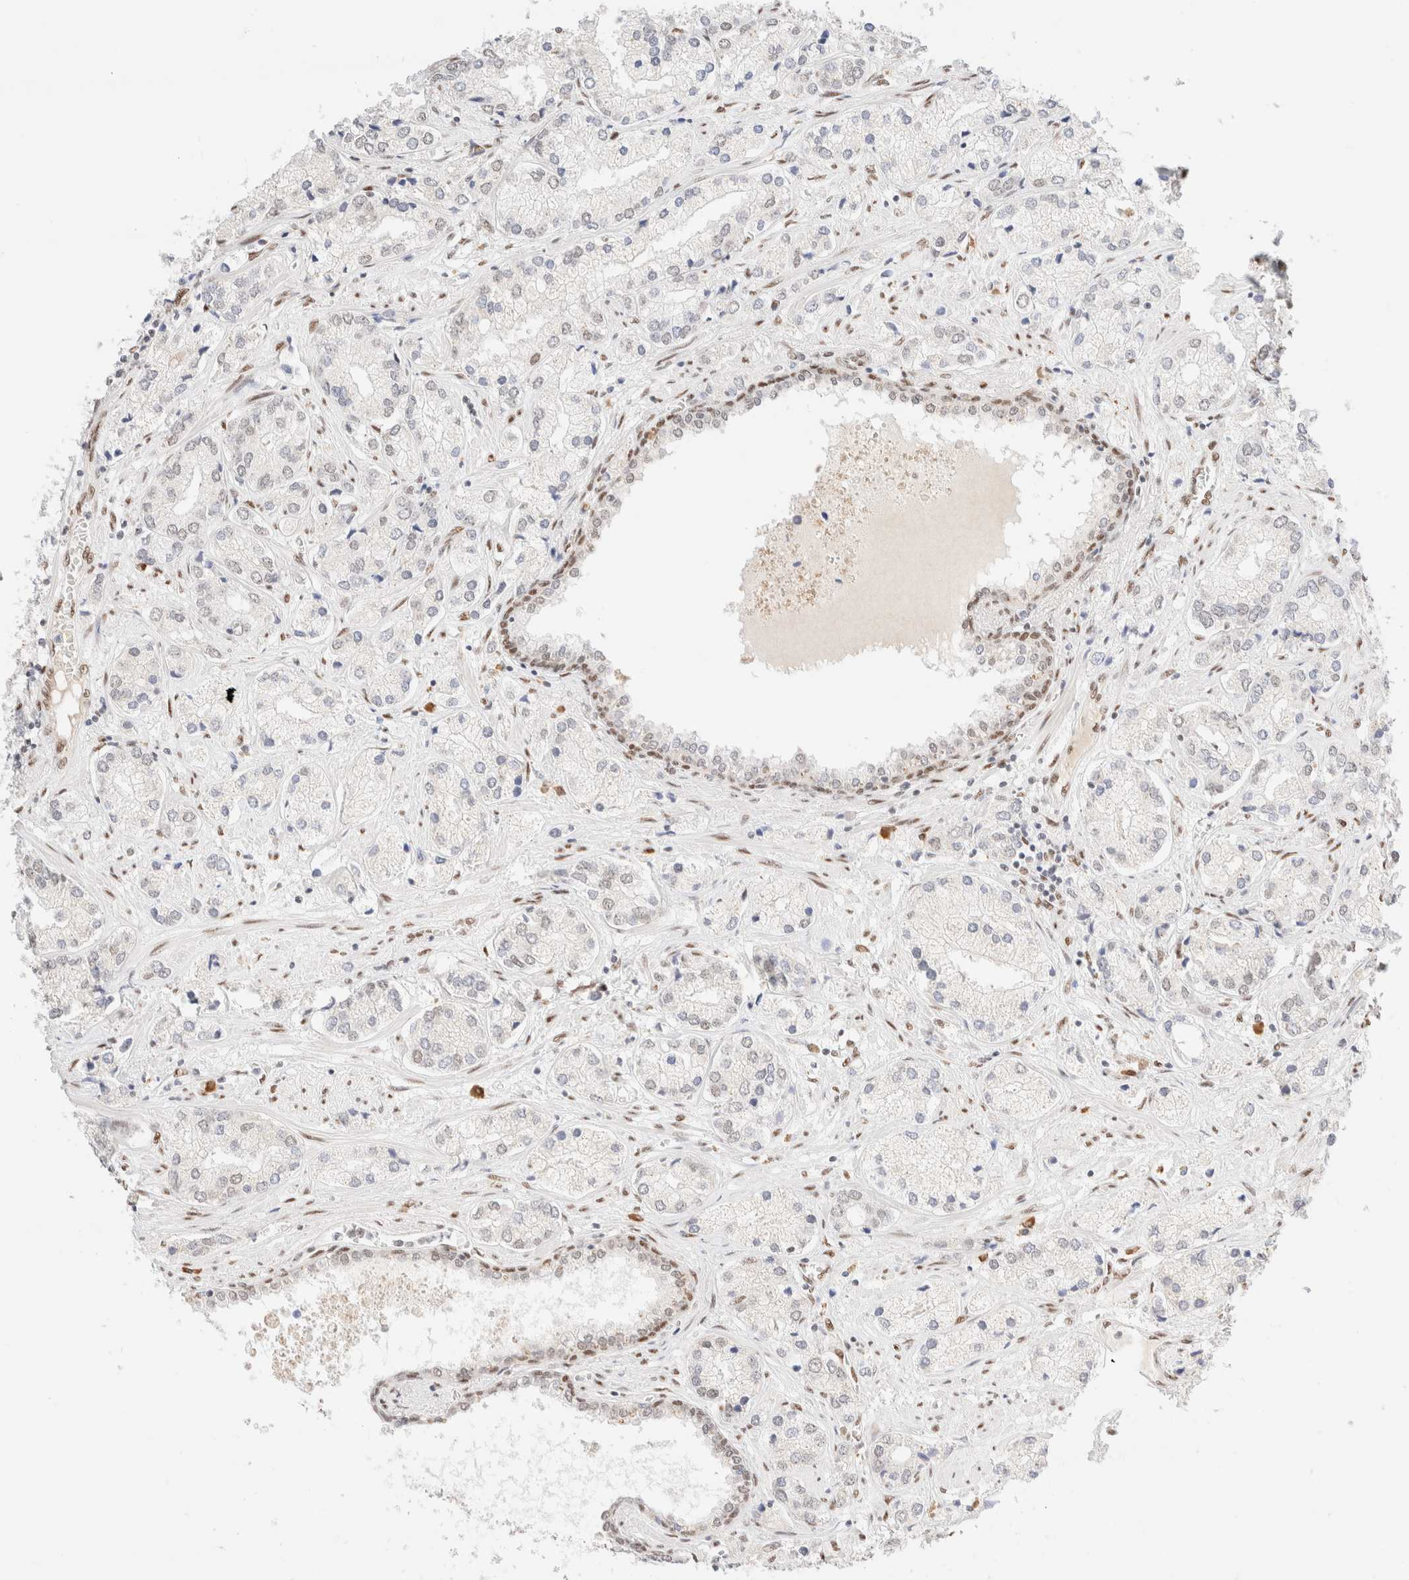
{"staining": {"intensity": "negative", "quantity": "none", "location": "none"}, "tissue": "prostate cancer", "cell_type": "Tumor cells", "image_type": "cancer", "snomed": [{"axis": "morphology", "description": "Adenocarcinoma, High grade"}, {"axis": "topography", "description": "Prostate"}], "caption": "High magnification brightfield microscopy of adenocarcinoma (high-grade) (prostate) stained with DAB (brown) and counterstained with hematoxylin (blue): tumor cells show no significant staining. Nuclei are stained in blue.", "gene": "CIC", "patient": {"sex": "male", "age": 66}}